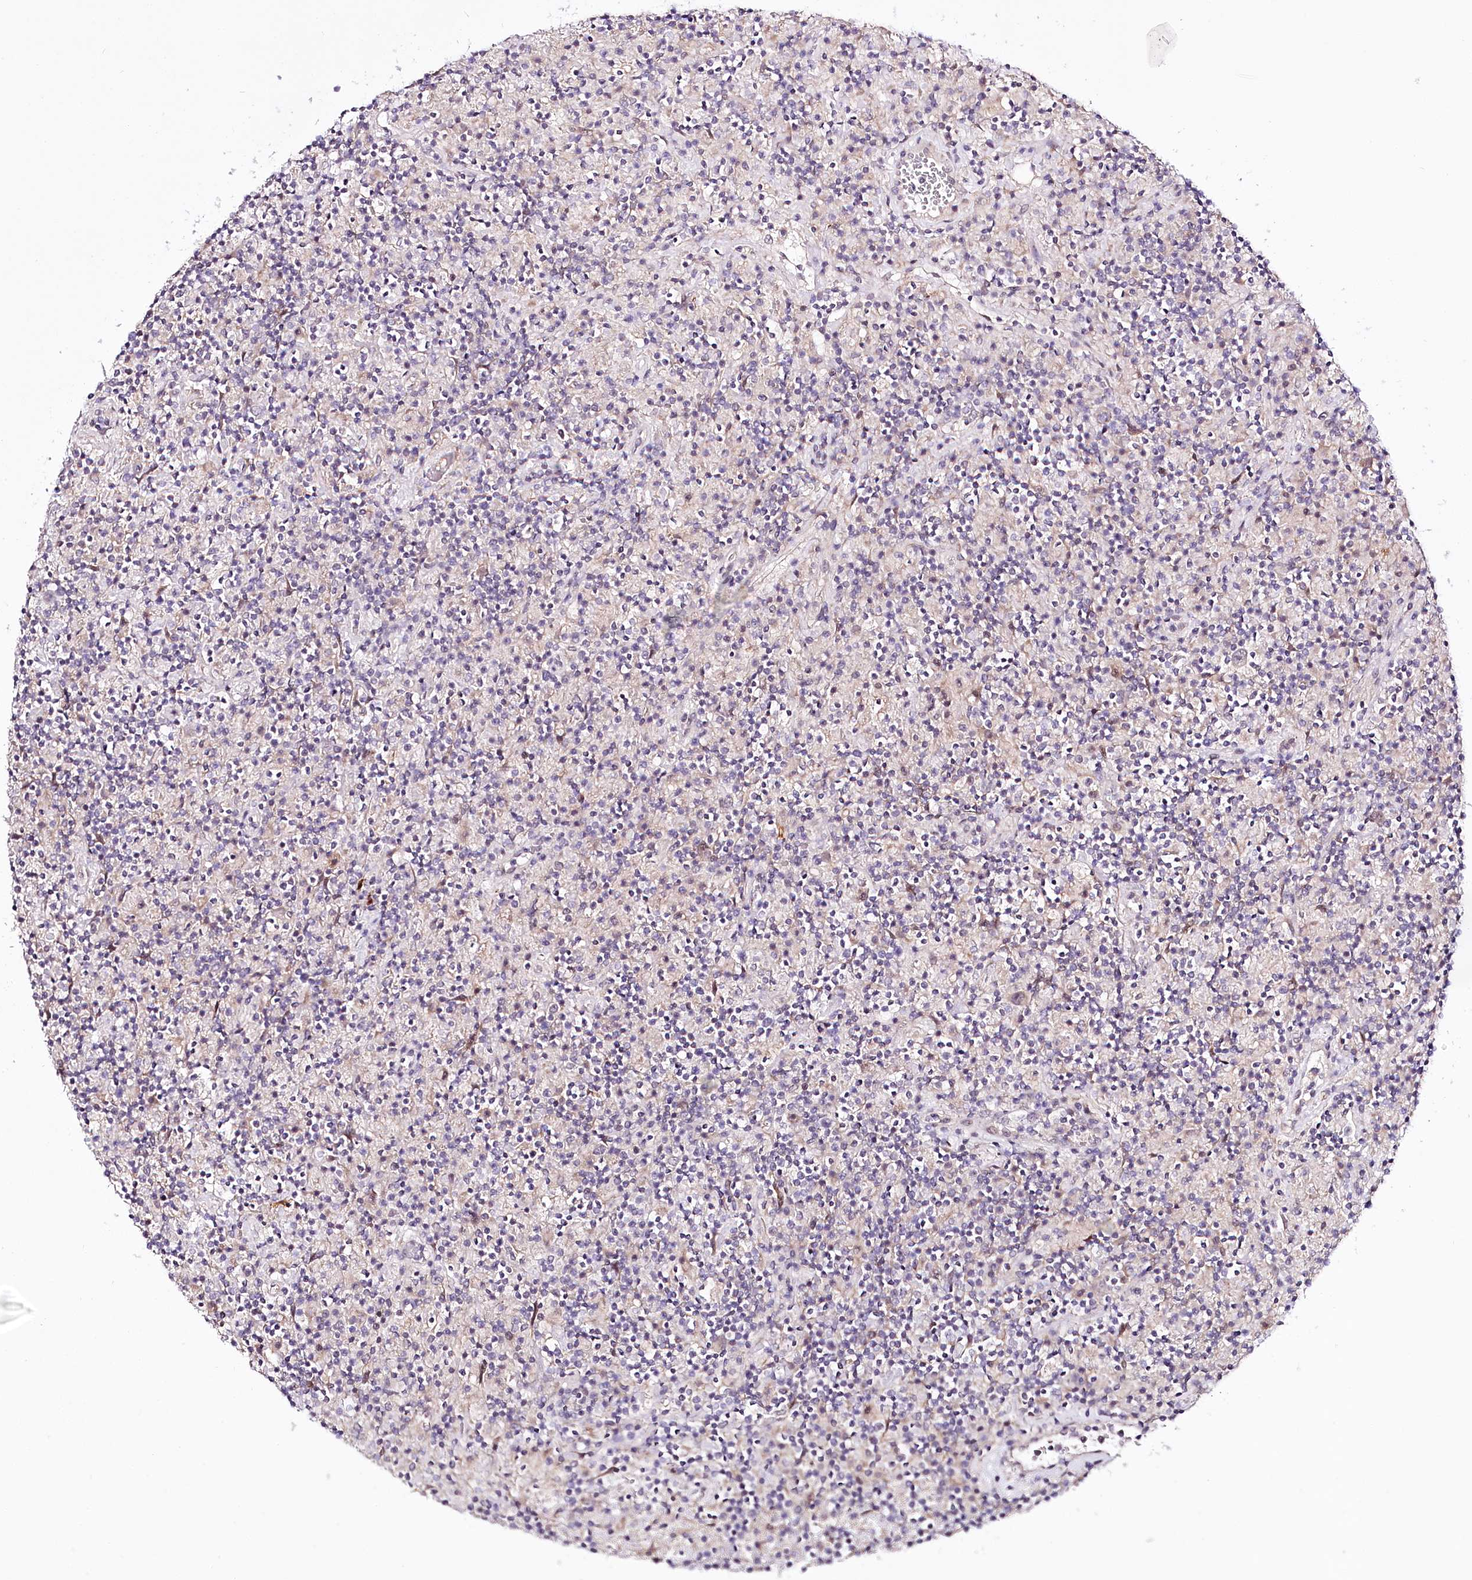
{"staining": {"intensity": "negative", "quantity": "none", "location": "none"}, "tissue": "lymphoma", "cell_type": "Tumor cells", "image_type": "cancer", "snomed": [{"axis": "morphology", "description": "Hodgkin's disease, NOS"}, {"axis": "topography", "description": "Lymph node"}], "caption": "The image exhibits no significant staining in tumor cells of lymphoma.", "gene": "VWA5A", "patient": {"sex": "male", "age": 70}}